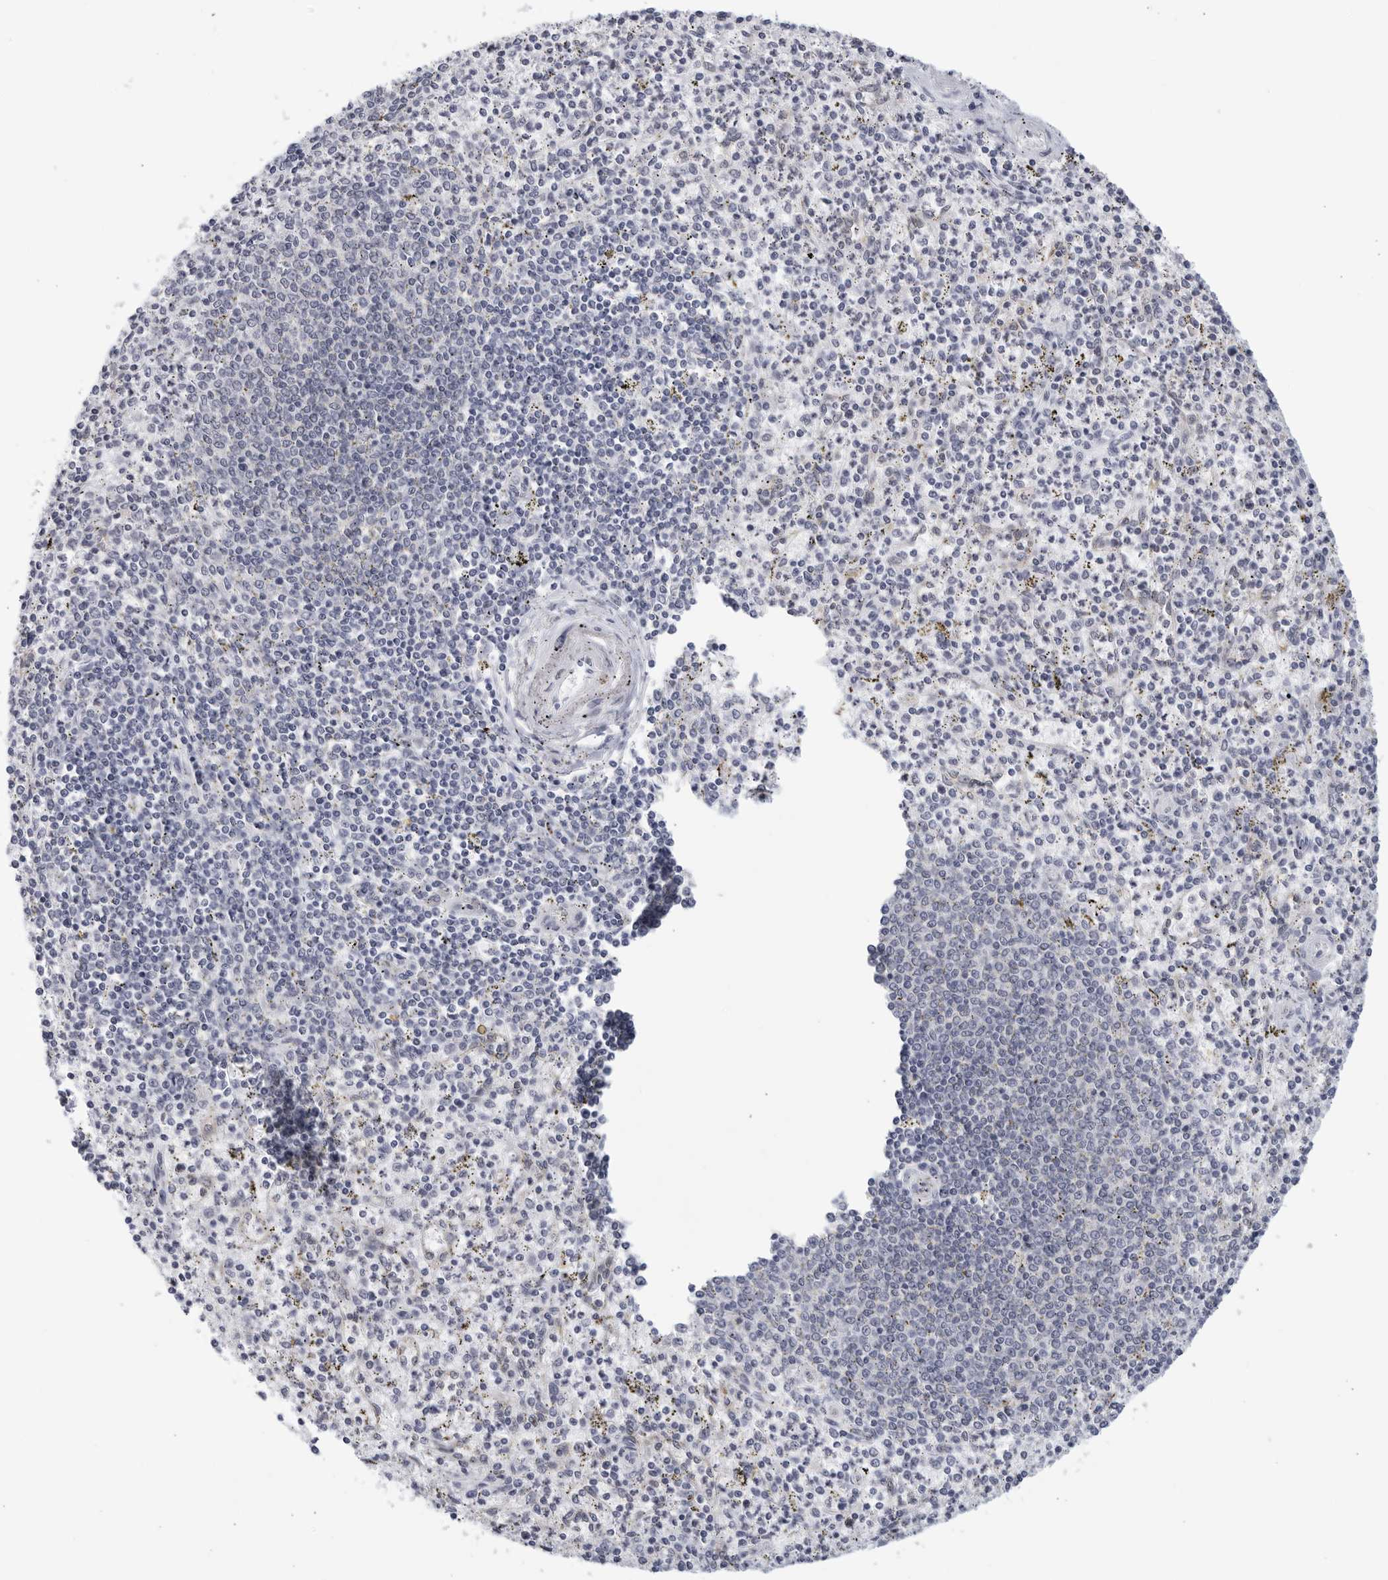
{"staining": {"intensity": "negative", "quantity": "none", "location": "none"}, "tissue": "spleen", "cell_type": "Cells in red pulp", "image_type": "normal", "snomed": [{"axis": "morphology", "description": "Normal tissue, NOS"}, {"axis": "topography", "description": "Spleen"}], "caption": "DAB immunohistochemical staining of benign human spleen shows no significant expression in cells in red pulp.", "gene": "WDTC1", "patient": {"sex": "male", "age": 72}}